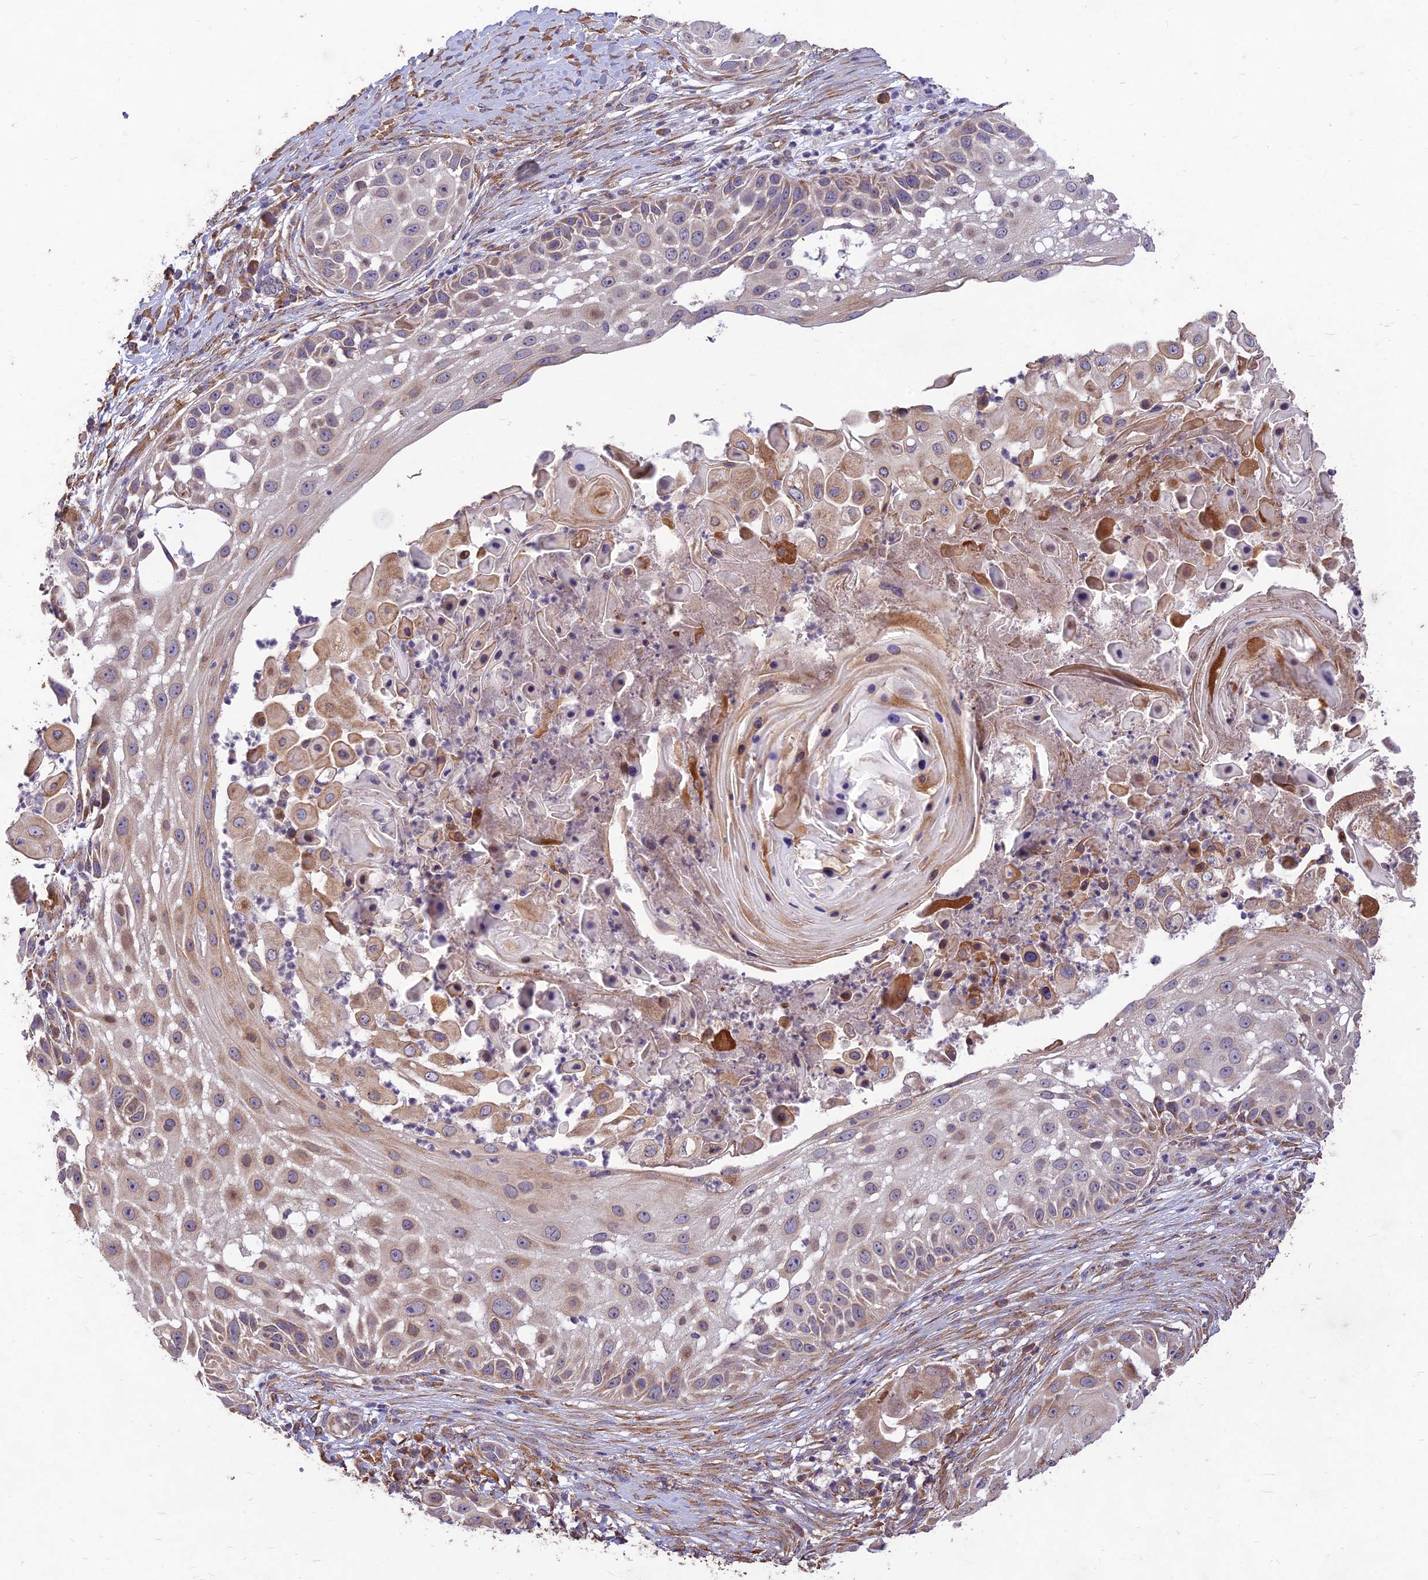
{"staining": {"intensity": "weak", "quantity": "25%-75%", "location": "cytoplasmic/membranous"}, "tissue": "skin cancer", "cell_type": "Tumor cells", "image_type": "cancer", "snomed": [{"axis": "morphology", "description": "Squamous cell carcinoma, NOS"}, {"axis": "topography", "description": "Skin"}], "caption": "This histopathology image exhibits immunohistochemistry staining of human skin cancer, with low weak cytoplasmic/membranous expression in about 25%-75% of tumor cells.", "gene": "PPP1R11", "patient": {"sex": "female", "age": 44}}